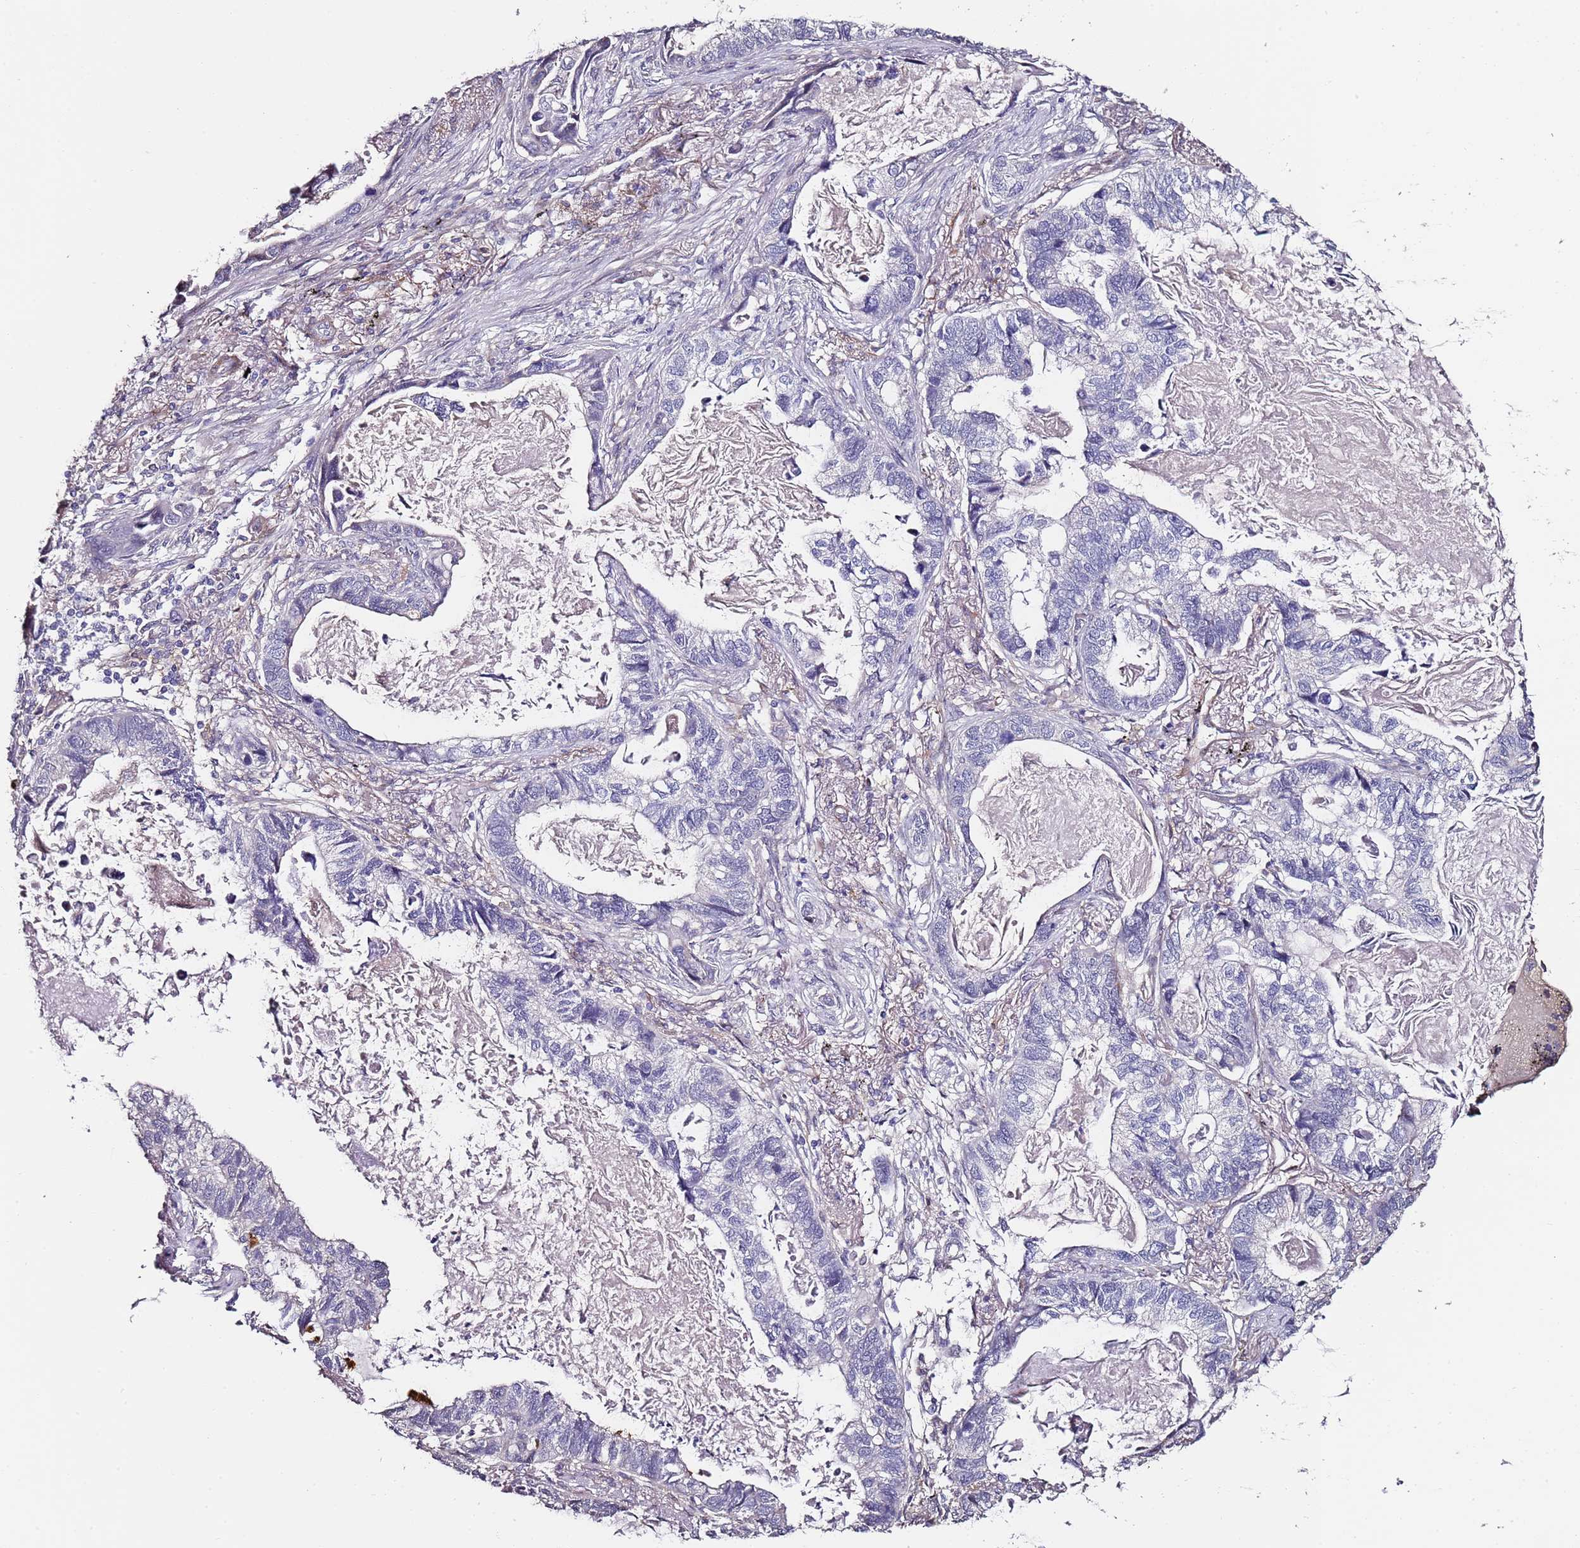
{"staining": {"intensity": "negative", "quantity": "none", "location": "none"}, "tissue": "lung cancer", "cell_type": "Tumor cells", "image_type": "cancer", "snomed": [{"axis": "morphology", "description": "Adenocarcinoma, NOS"}, {"axis": "topography", "description": "Lung"}], "caption": "Tumor cells show no significant expression in adenocarcinoma (lung).", "gene": "C3orf80", "patient": {"sex": "male", "age": 67}}